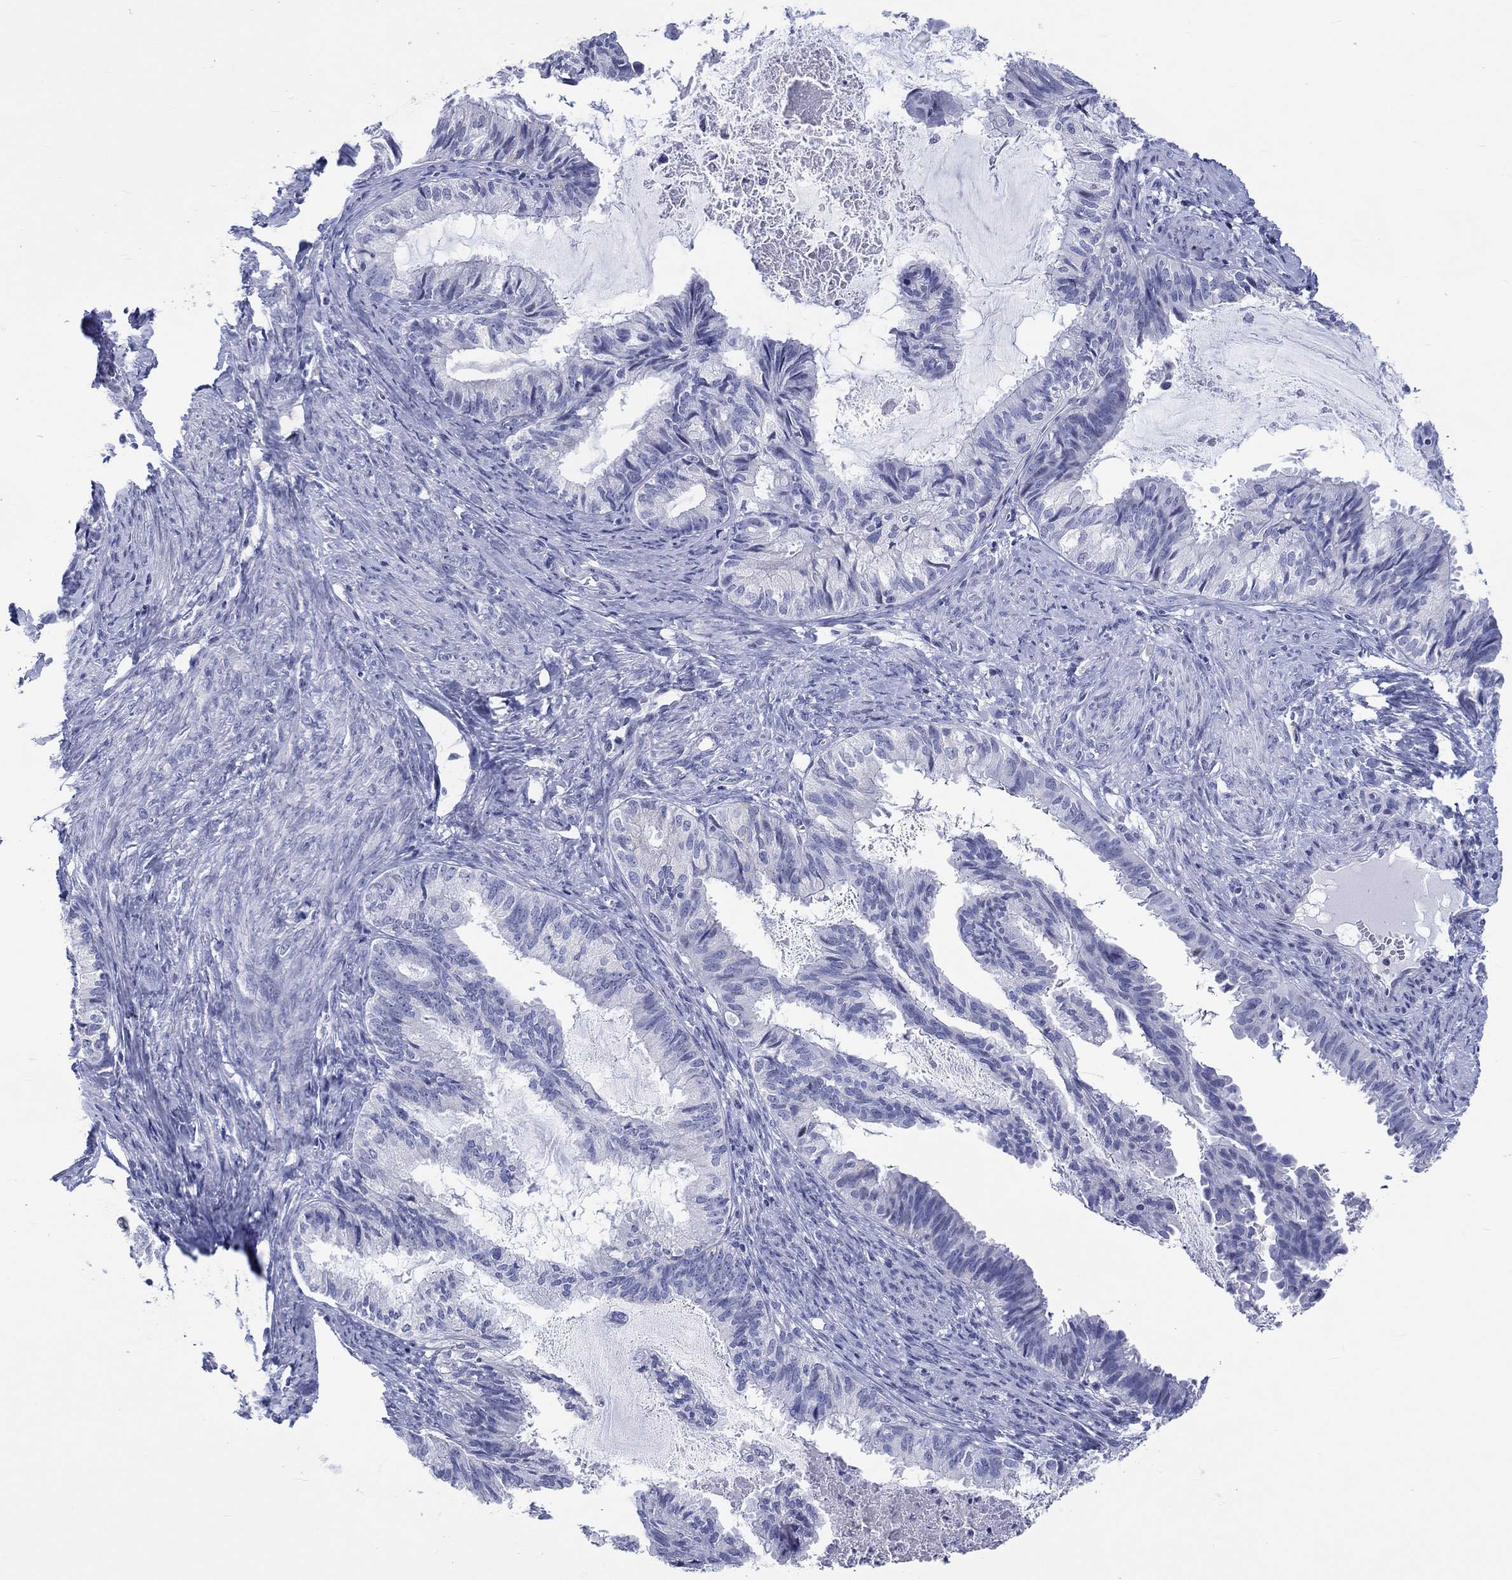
{"staining": {"intensity": "negative", "quantity": "none", "location": "none"}, "tissue": "endometrial cancer", "cell_type": "Tumor cells", "image_type": "cancer", "snomed": [{"axis": "morphology", "description": "Adenocarcinoma, NOS"}, {"axis": "topography", "description": "Endometrium"}], "caption": "Immunohistochemistry image of neoplastic tissue: human endometrial adenocarcinoma stained with DAB (3,3'-diaminobenzidine) demonstrates no significant protein expression in tumor cells.", "gene": "CDCA2", "patient": {"sex": "female", "age": 86}}